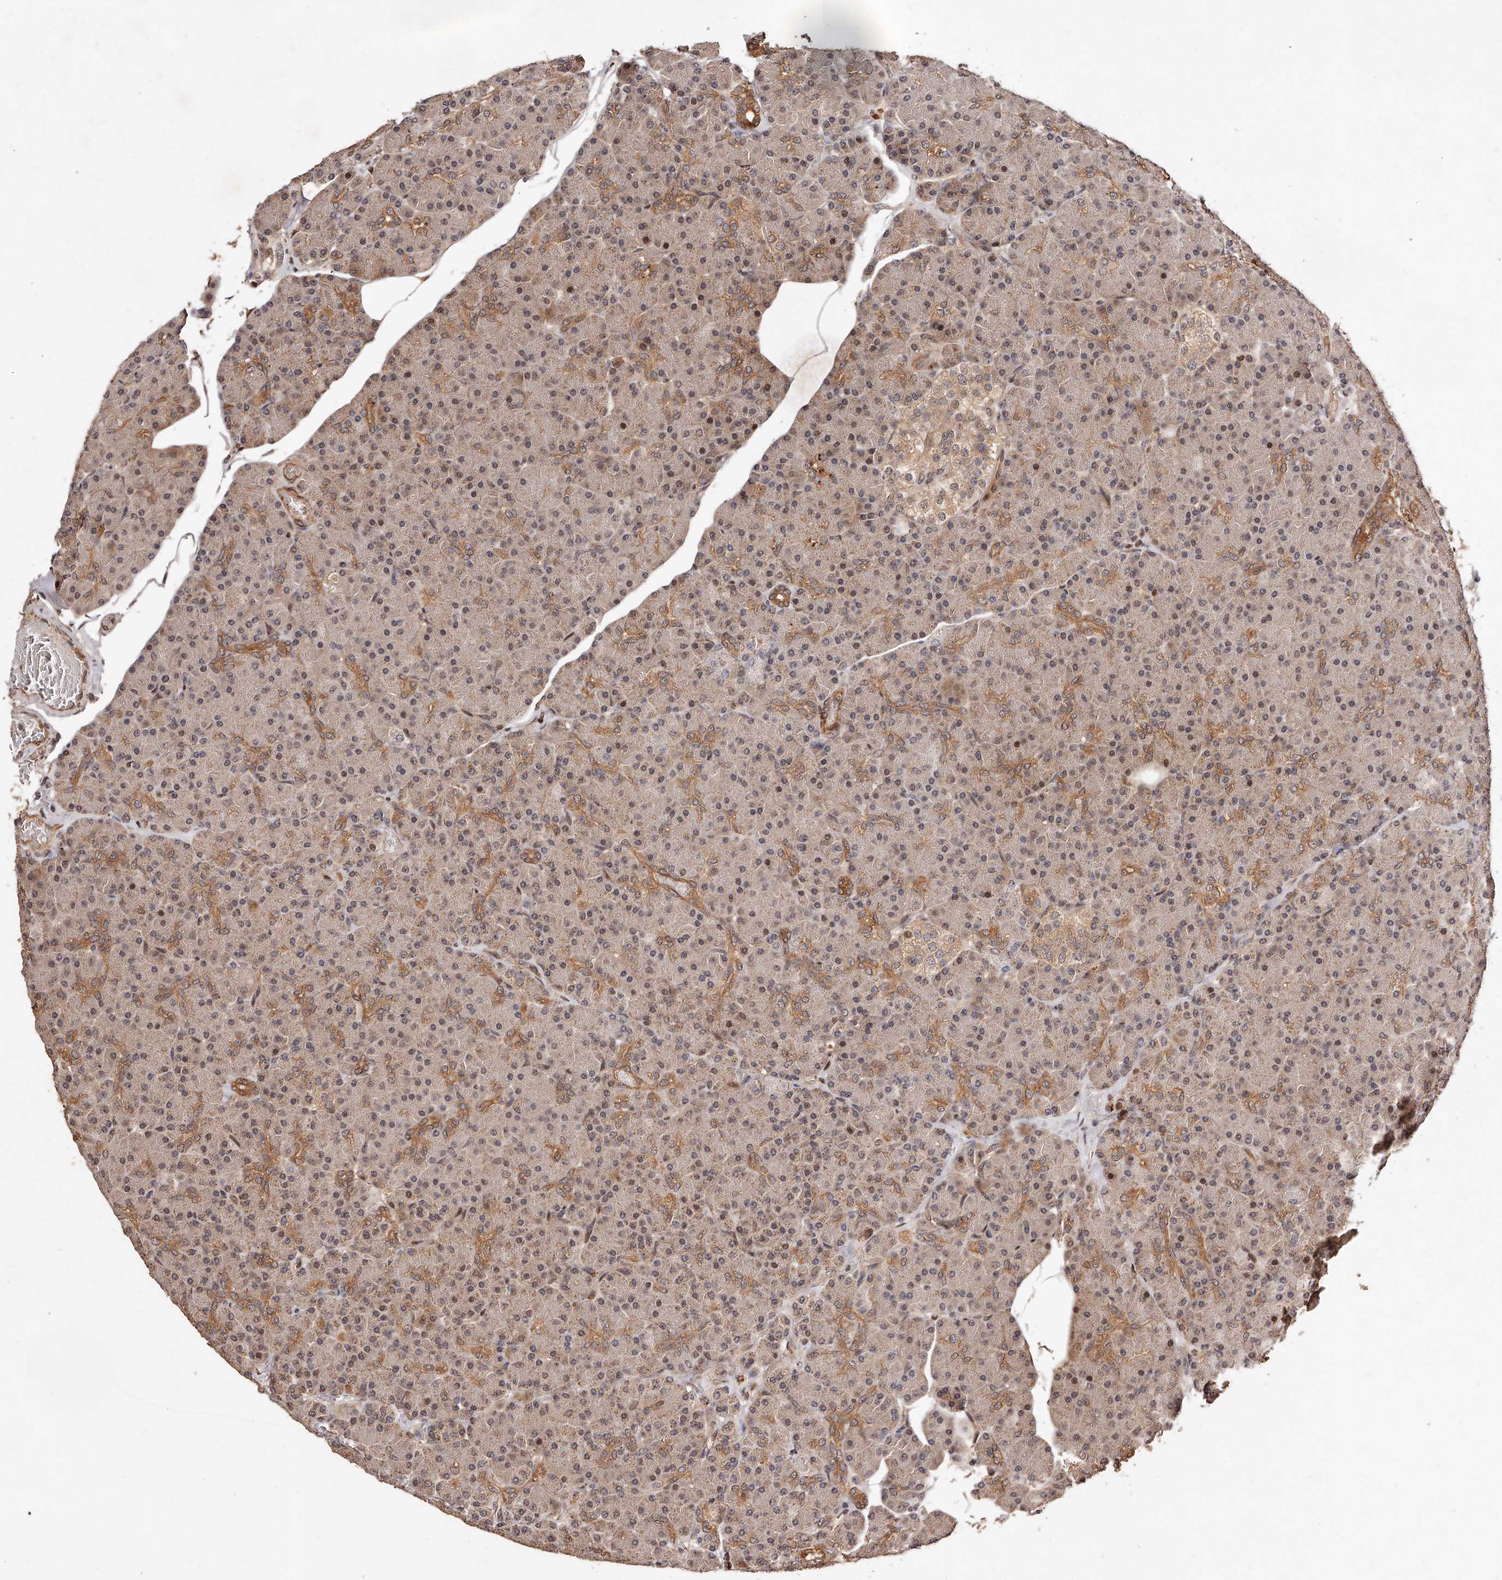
{"staining": {"intensity": "moderate", "quantity": "25%-75%", "location": "cytoplasmic/membranous"}, "tissue": "pancreas", "cell_type": "Exocrine glandular cells", "image_type": "normal", "snomed": [{"axis": "morphology", "description": "Normal tissue, NOS"}, {"axis": "topography", "description": "Pancreas"}], "caption": "A micrograph showing moderate cytoplasmic/membranous expression in approximately 25%-75% of exocrine glandular cells in unremarkable pancreas, as visualized by brown immunohistochemical staining.", "gene": "CUL7", "patient": {"sex": "female", "age": 43}}